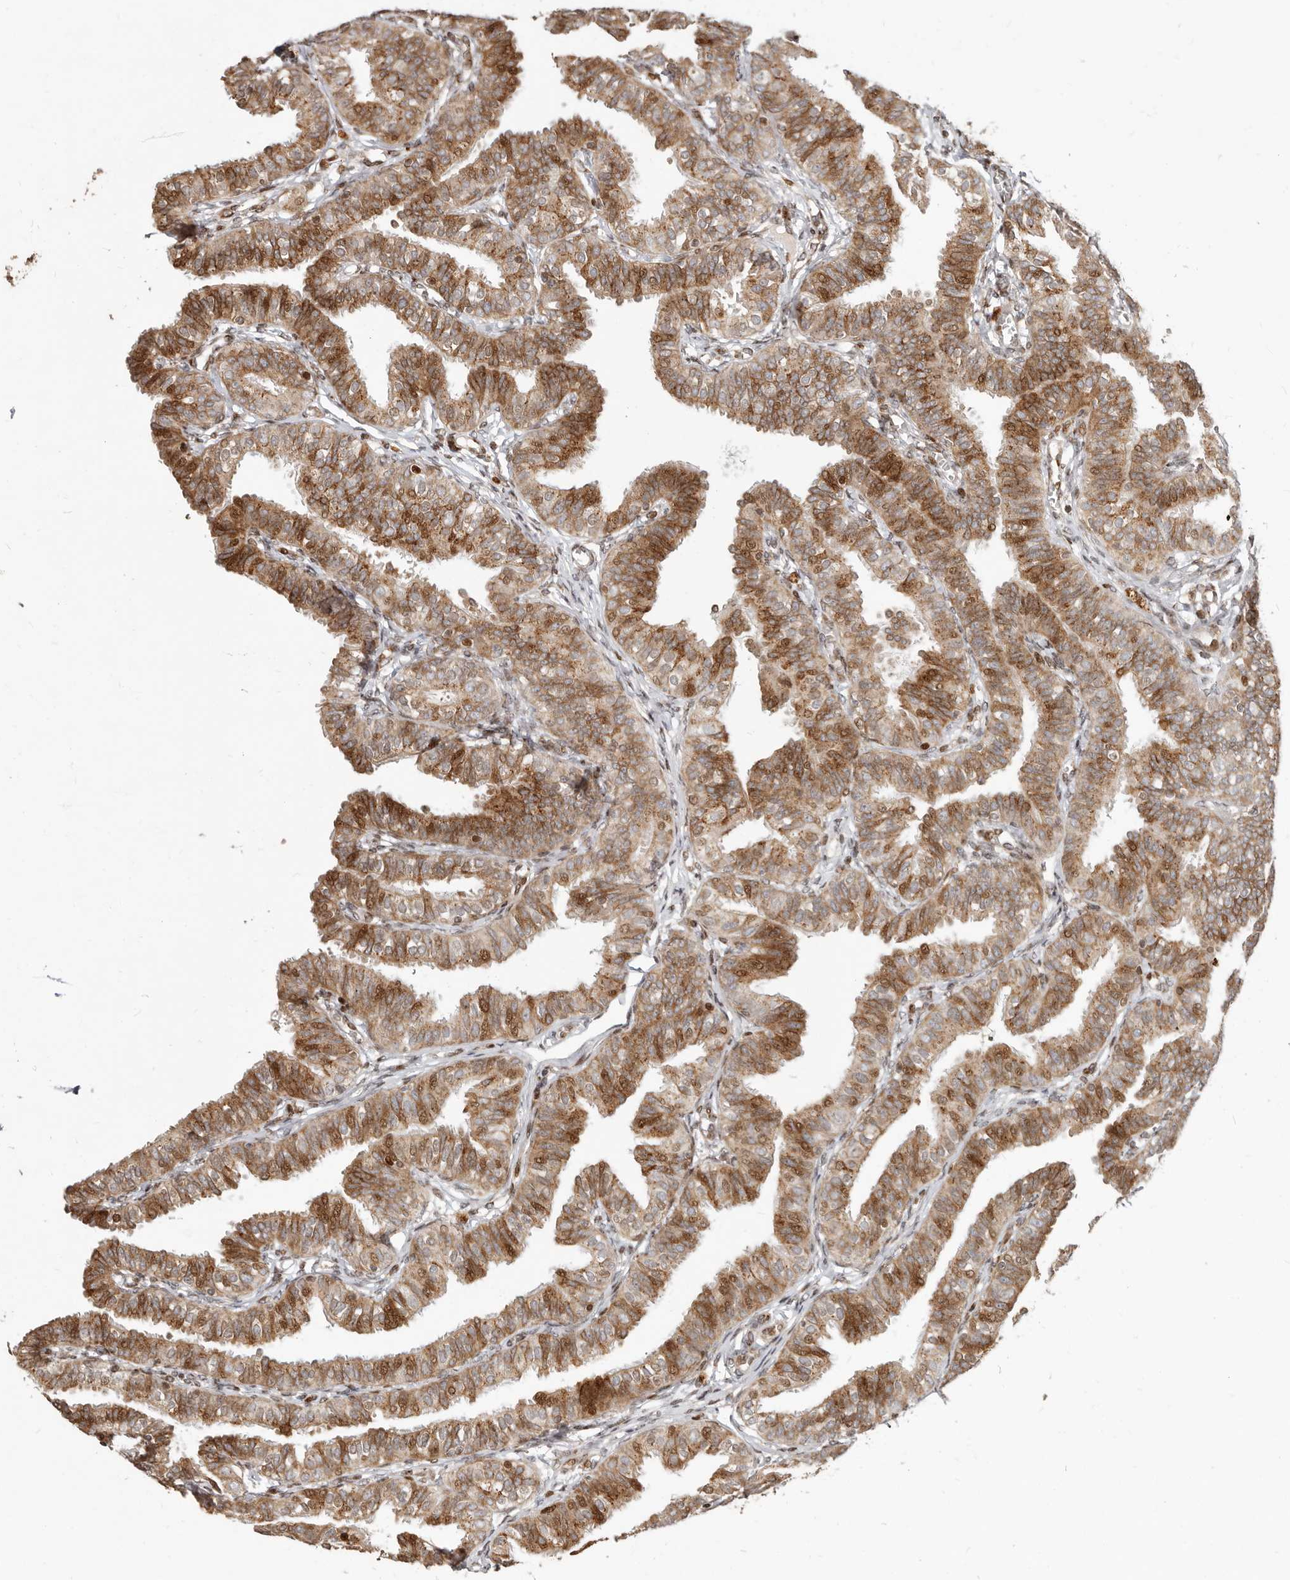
{"staining": {"intensity": "moderate", "quantity": ">75%", "location": "cytoplasmic/membranous,nuclear"}, "tissue": "fallopian tube", "cell_type": "Glandular cells", "image_type": "normal", "snomed": [{"axis": "morphology", "description": "Normal tissue, NOS"}, {"axis": "topography", "description": "Fallopian tube"}], "caption": "High-power microscopy captured an immunohistochemistry (IHC) micrograph of unremarkable fallopian tube, revealing moderate cytoplasmic/membranous,nuclear expression in approximately >75% of glandular cells.", "gene": "TRIM4", "patient": {"sex": "female", "age": 35}}